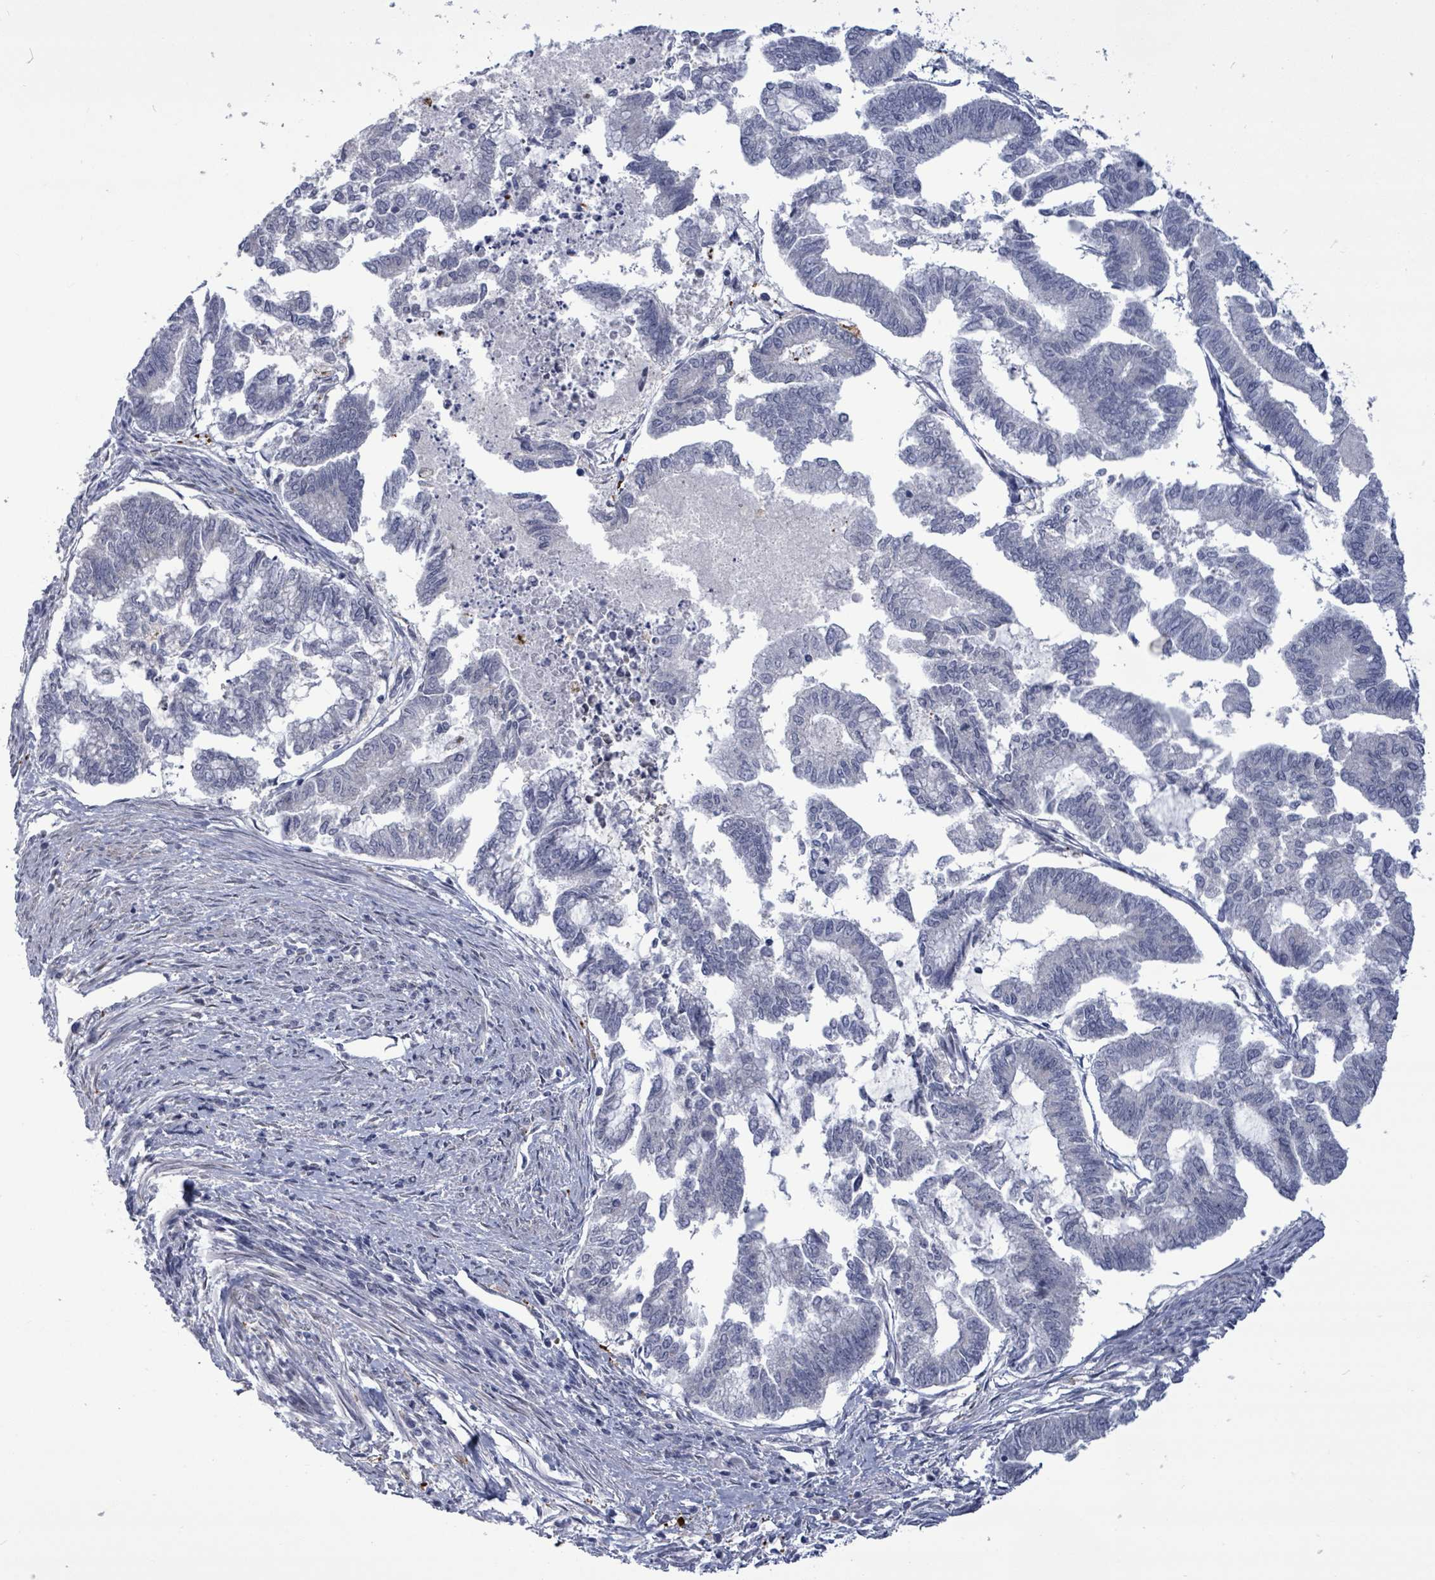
{"staining": {"intensity": "negative", "quantity": "none", "location": "none"}, "tissue": "endometrial cancer", "cell_type": "Tumor cells", "image_type": "cancer", "snomed": [{"axis": "morphology", "description": "Adenocarcinoma, NOS"}, {"axis": "topography", "description": "Endometrium"}], "caption": "An IHC histopathology image of endometrial adenocarcinoma is shown. There is no staining in tumor cells of endometrial adenocarcinoma. (Stains: DAB immunohistochemistry (IHC) with hematoxylin counter stain, Microscopy: brightfield microscopy at high magnification).", "gene": "CT45A5", "patient": {"sex": "female", "age": 79}}